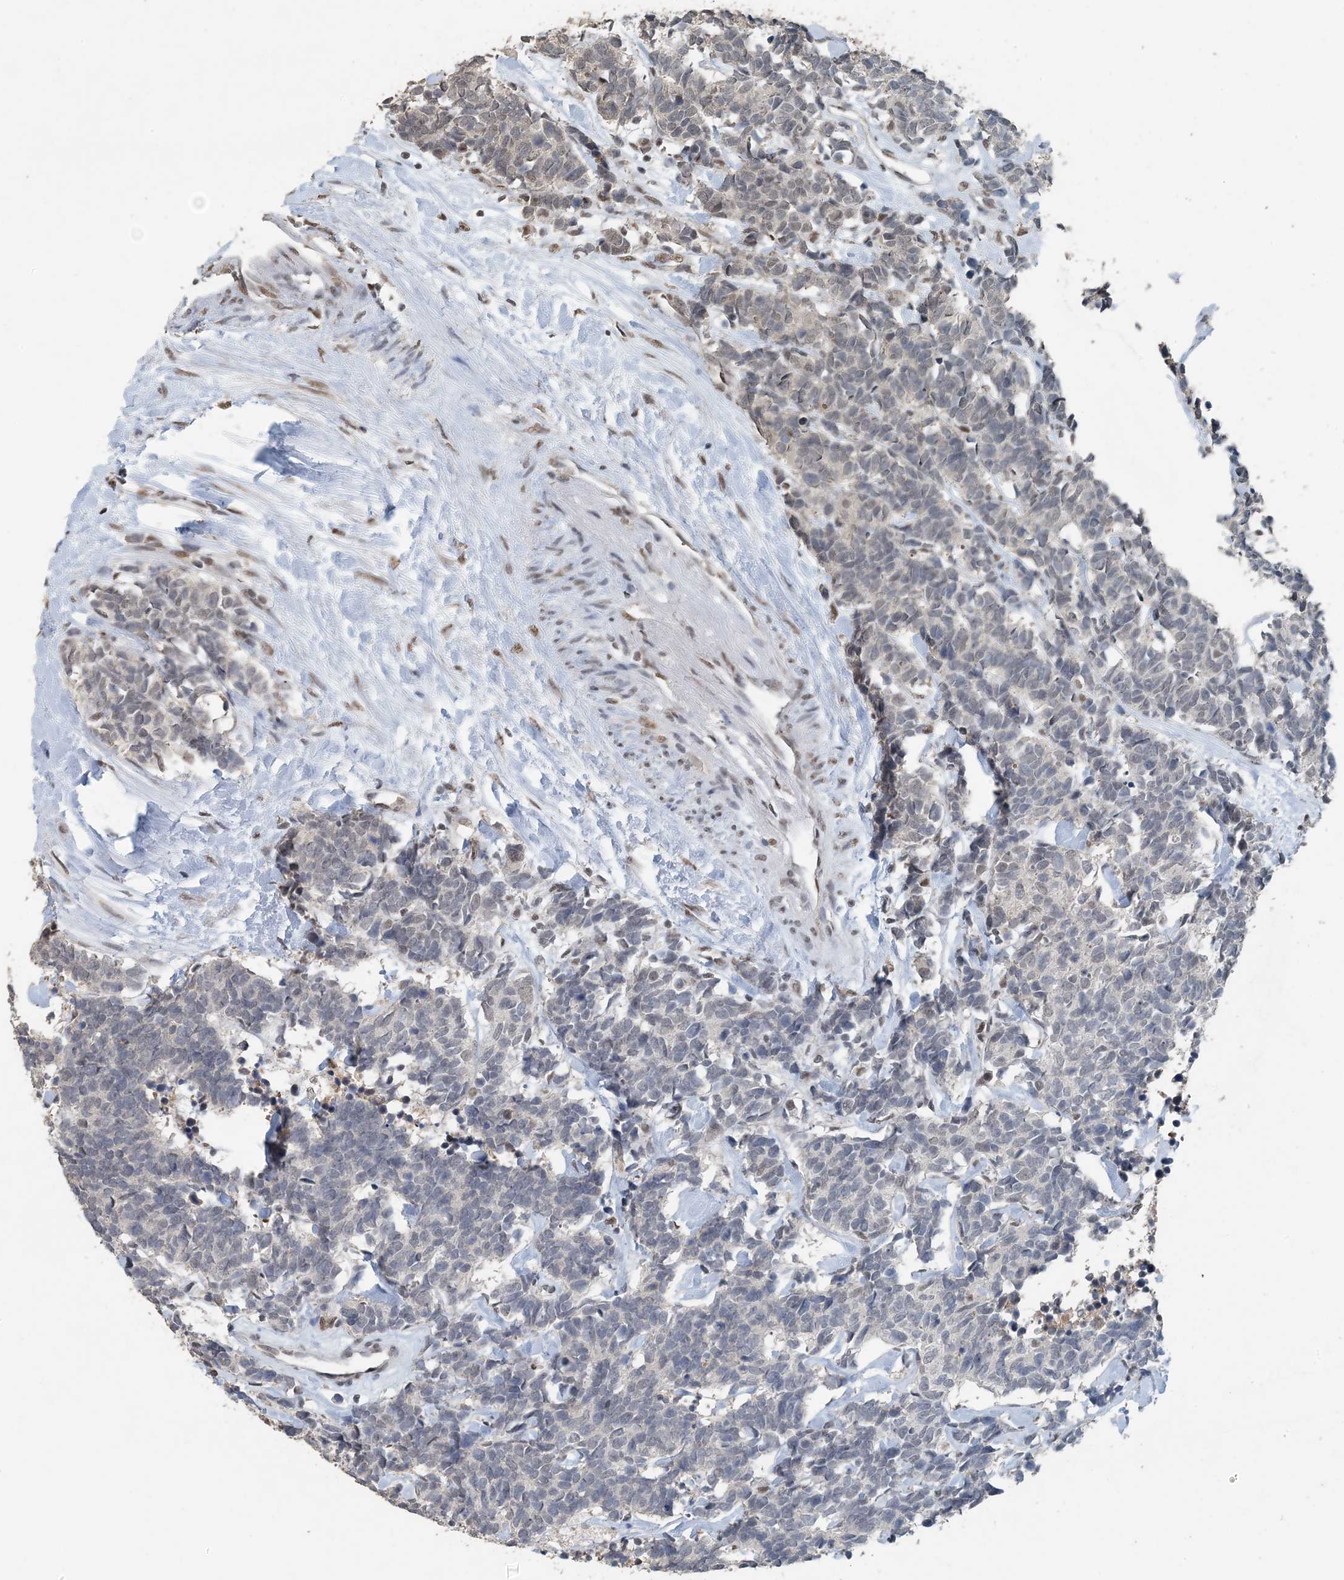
{"staining": {"intensity": "negative", "quantity": "none", "location": "none"}, "tissue": "carcinoid", "cell_type": "Tumor cells", "image_type": "cancer", "snomed": [{"axis": "morphology", "description": "Carcinoma, NOS"}, {"axis": "morphology", "description": "Carcinoid, malignant, NOS"}, {"axis": "topography", "description": "Urinary bladder"}], "caption": "High power microscopy histopathology image of an immunohistochemistry (IHC) micrograph of malignant carcinoid, revealing no significant positivity in tumor cells. (DAB immunohistochemistry (IHC) visualized using brightfield microscopy, high magnification).", "gene": "MBD2", "patient": {"sex": "male", "age": 57}}